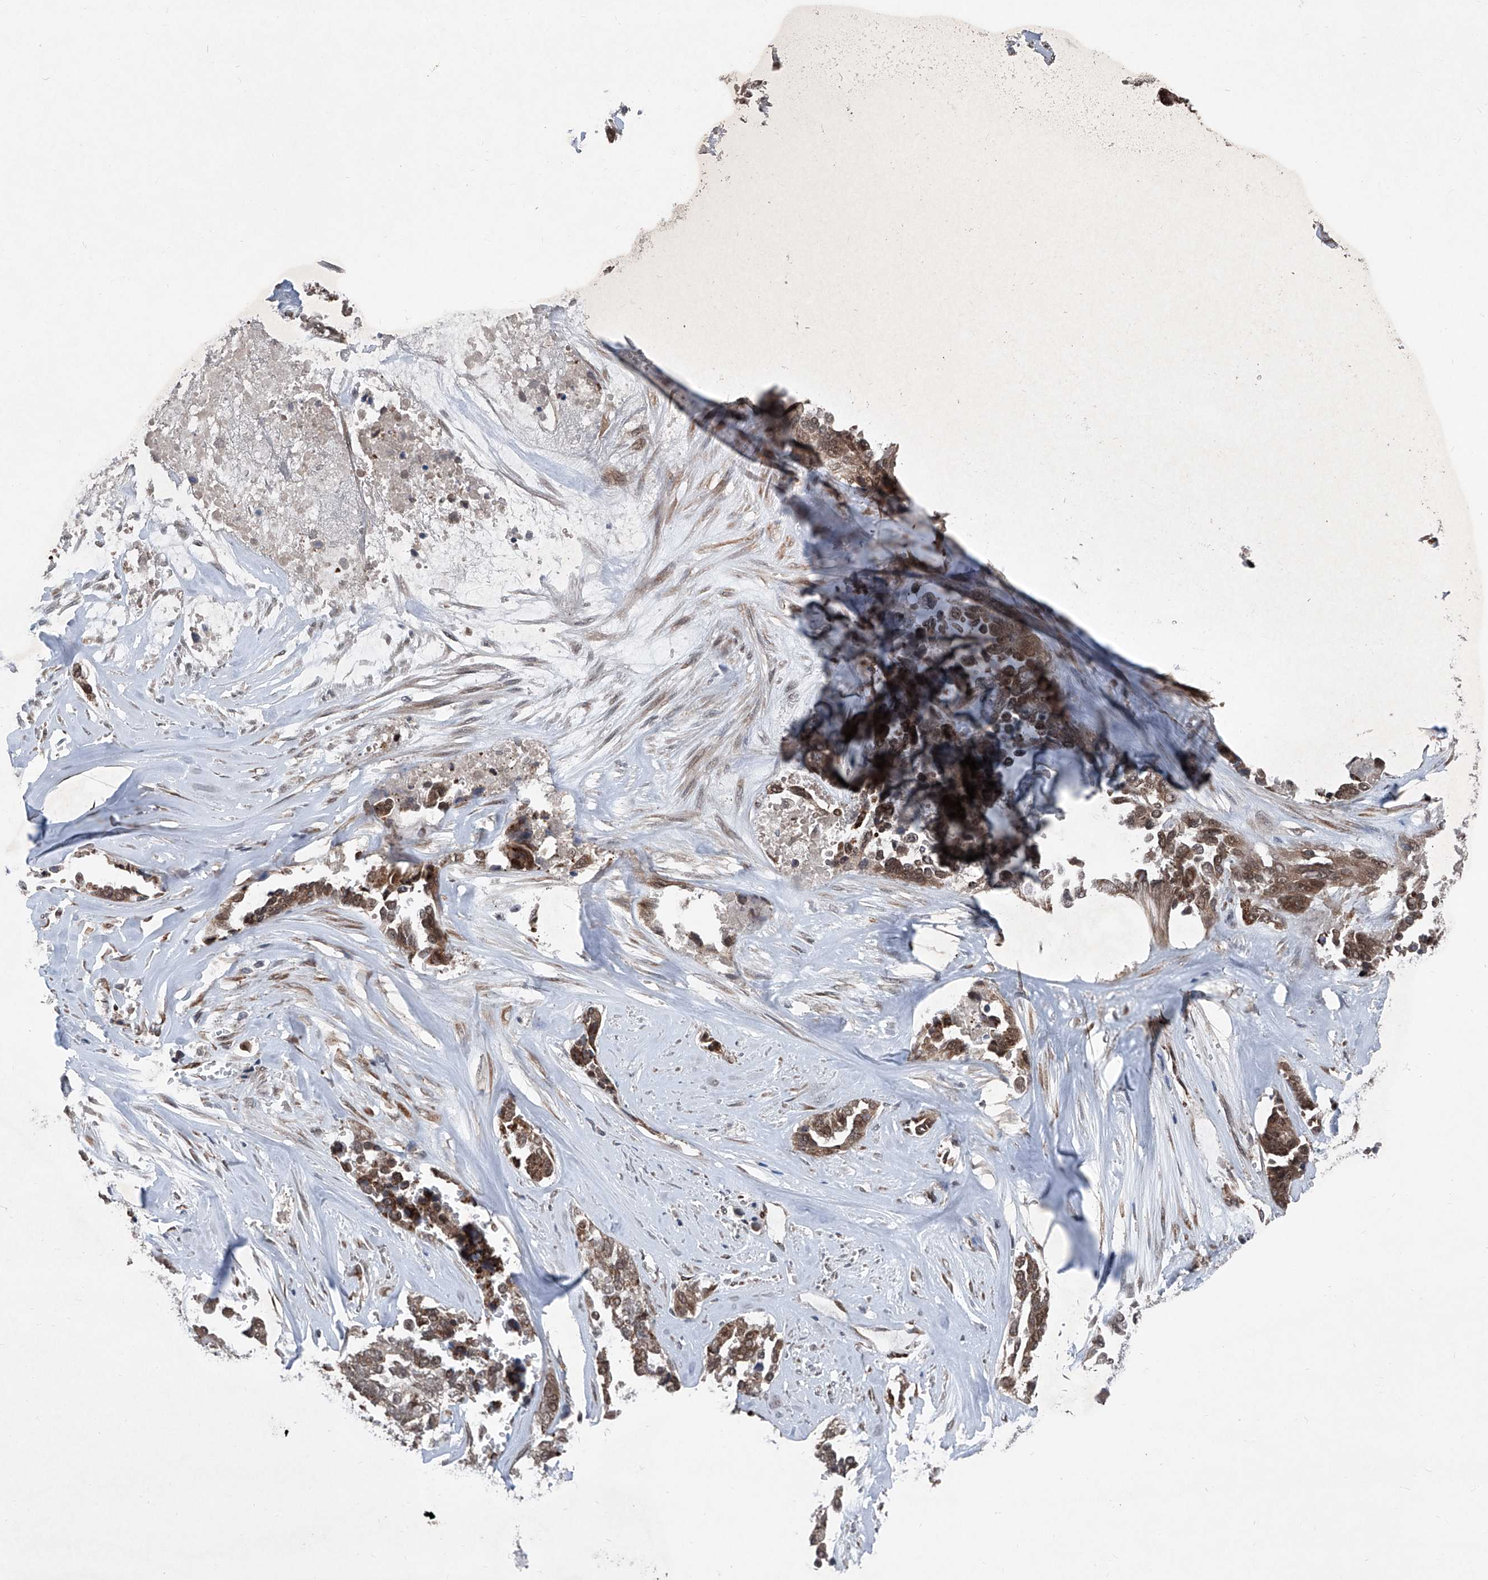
{"staining": {"intensity": "moderate", "quantity": ">75%", "location": "cytoplasmic/membranous"}, "tissue": "ovarian cancer", "cell_type": "Tumor cells", "image_type": "cancer", "snomed": [{"axis": "morphology", "description": "Cystadenocarcinoma, serous, NOS"}, {"axis": "topography", "description": "Ovary"}], "caption": "Moderate cytoplasmic/membranous expression for a protein is seen in about >75% of tumor cells of ovarian cancer using IHC.", "gene": "COA7", "patient": {"sex": "female", "age": 44}}